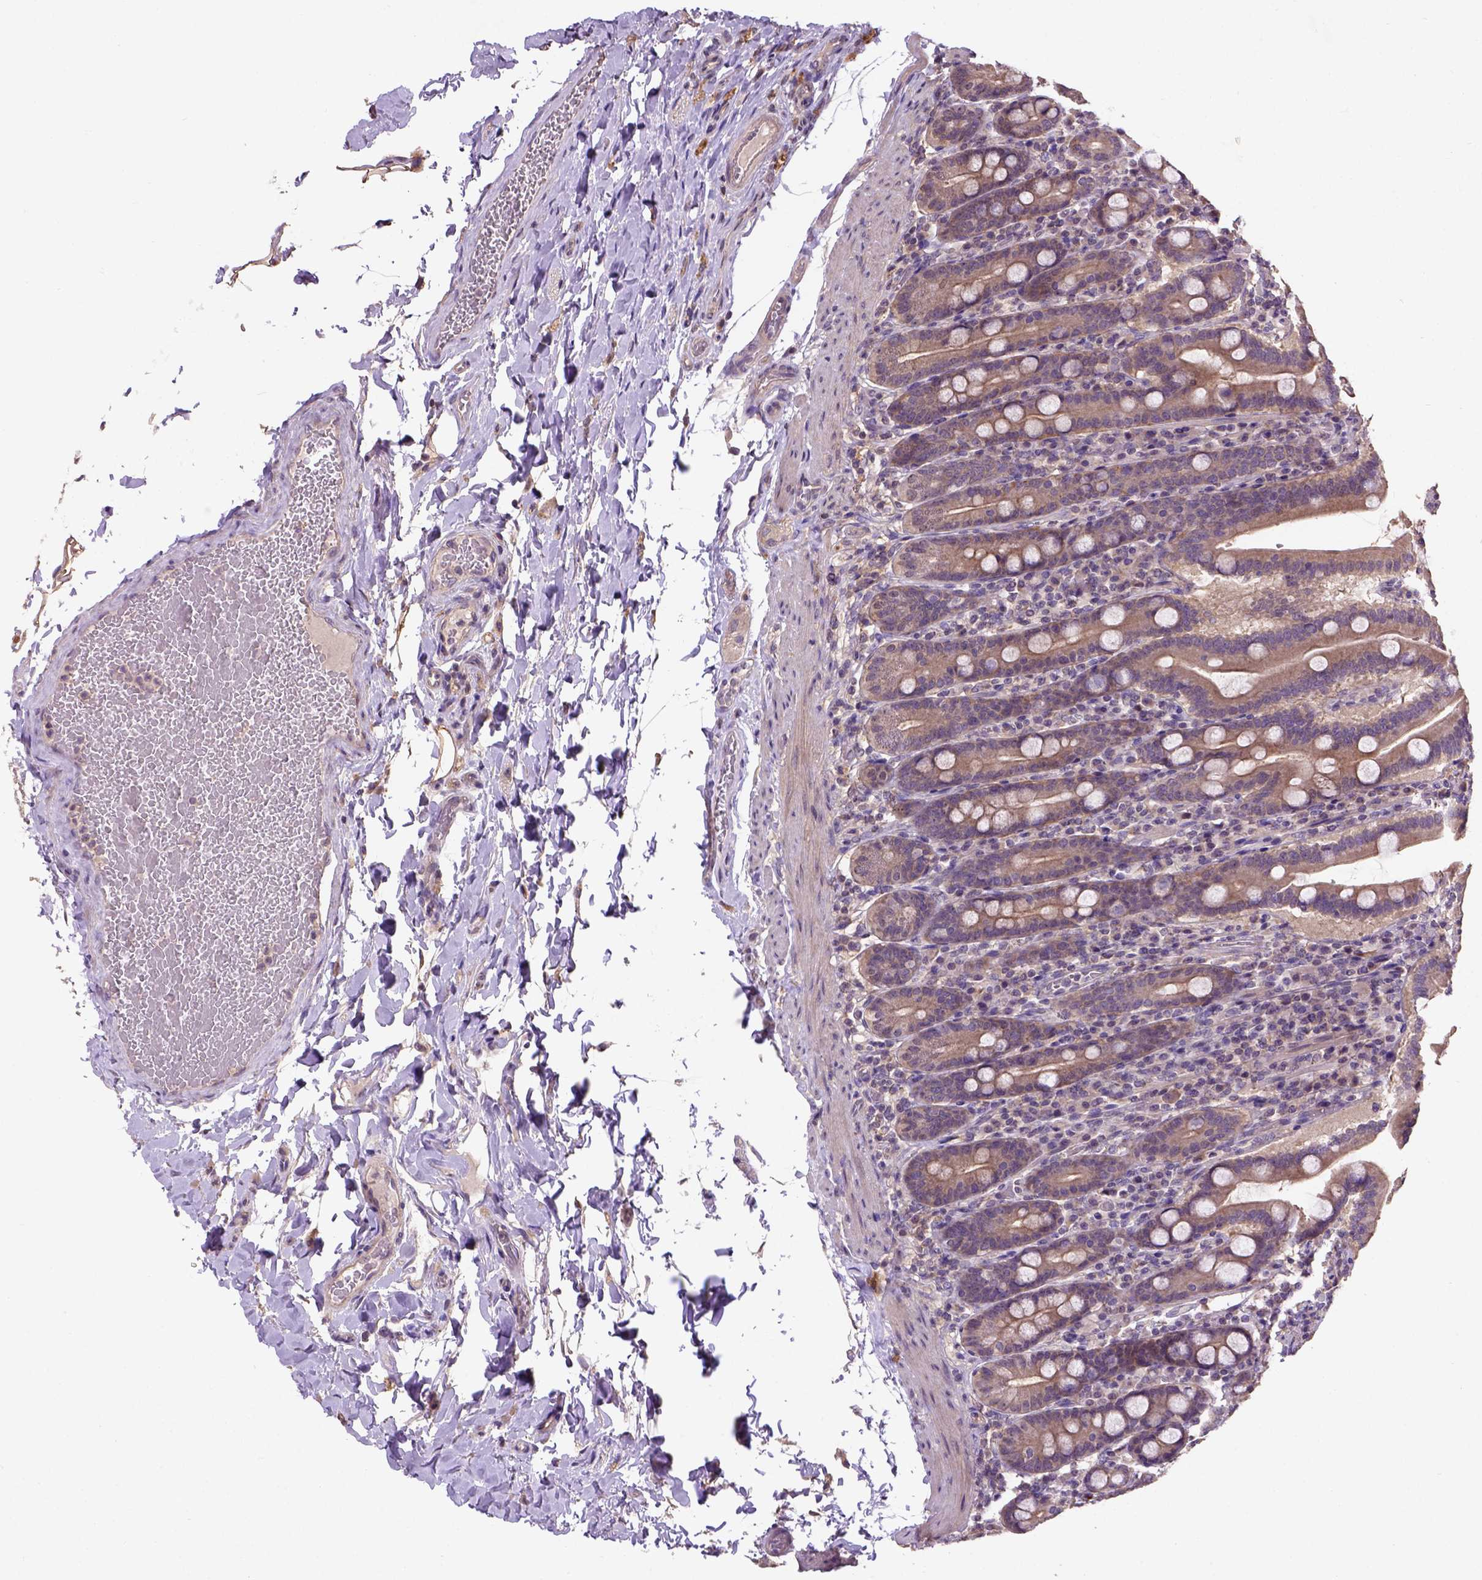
{"staining": {"intensity": "moderate", "quantity": ">75%", "location": "cytoplasmic/membranous"}, "tissue": "small intestine", "cell_type": "Glandular cells", "image_type": "normal", "snomed": [{"axis": "morphology", "description": "Normal tissue, NOS"}, {"axis": "topography", "description": "Small intestine"}], "caption": "Protein staining demonstrates moderate cytoplasmic/membranous expression in about >75% of glandular cells in benign small intestine.", "gene": "KBTBD8", "patient": {"sex": "male", "age": 26}}